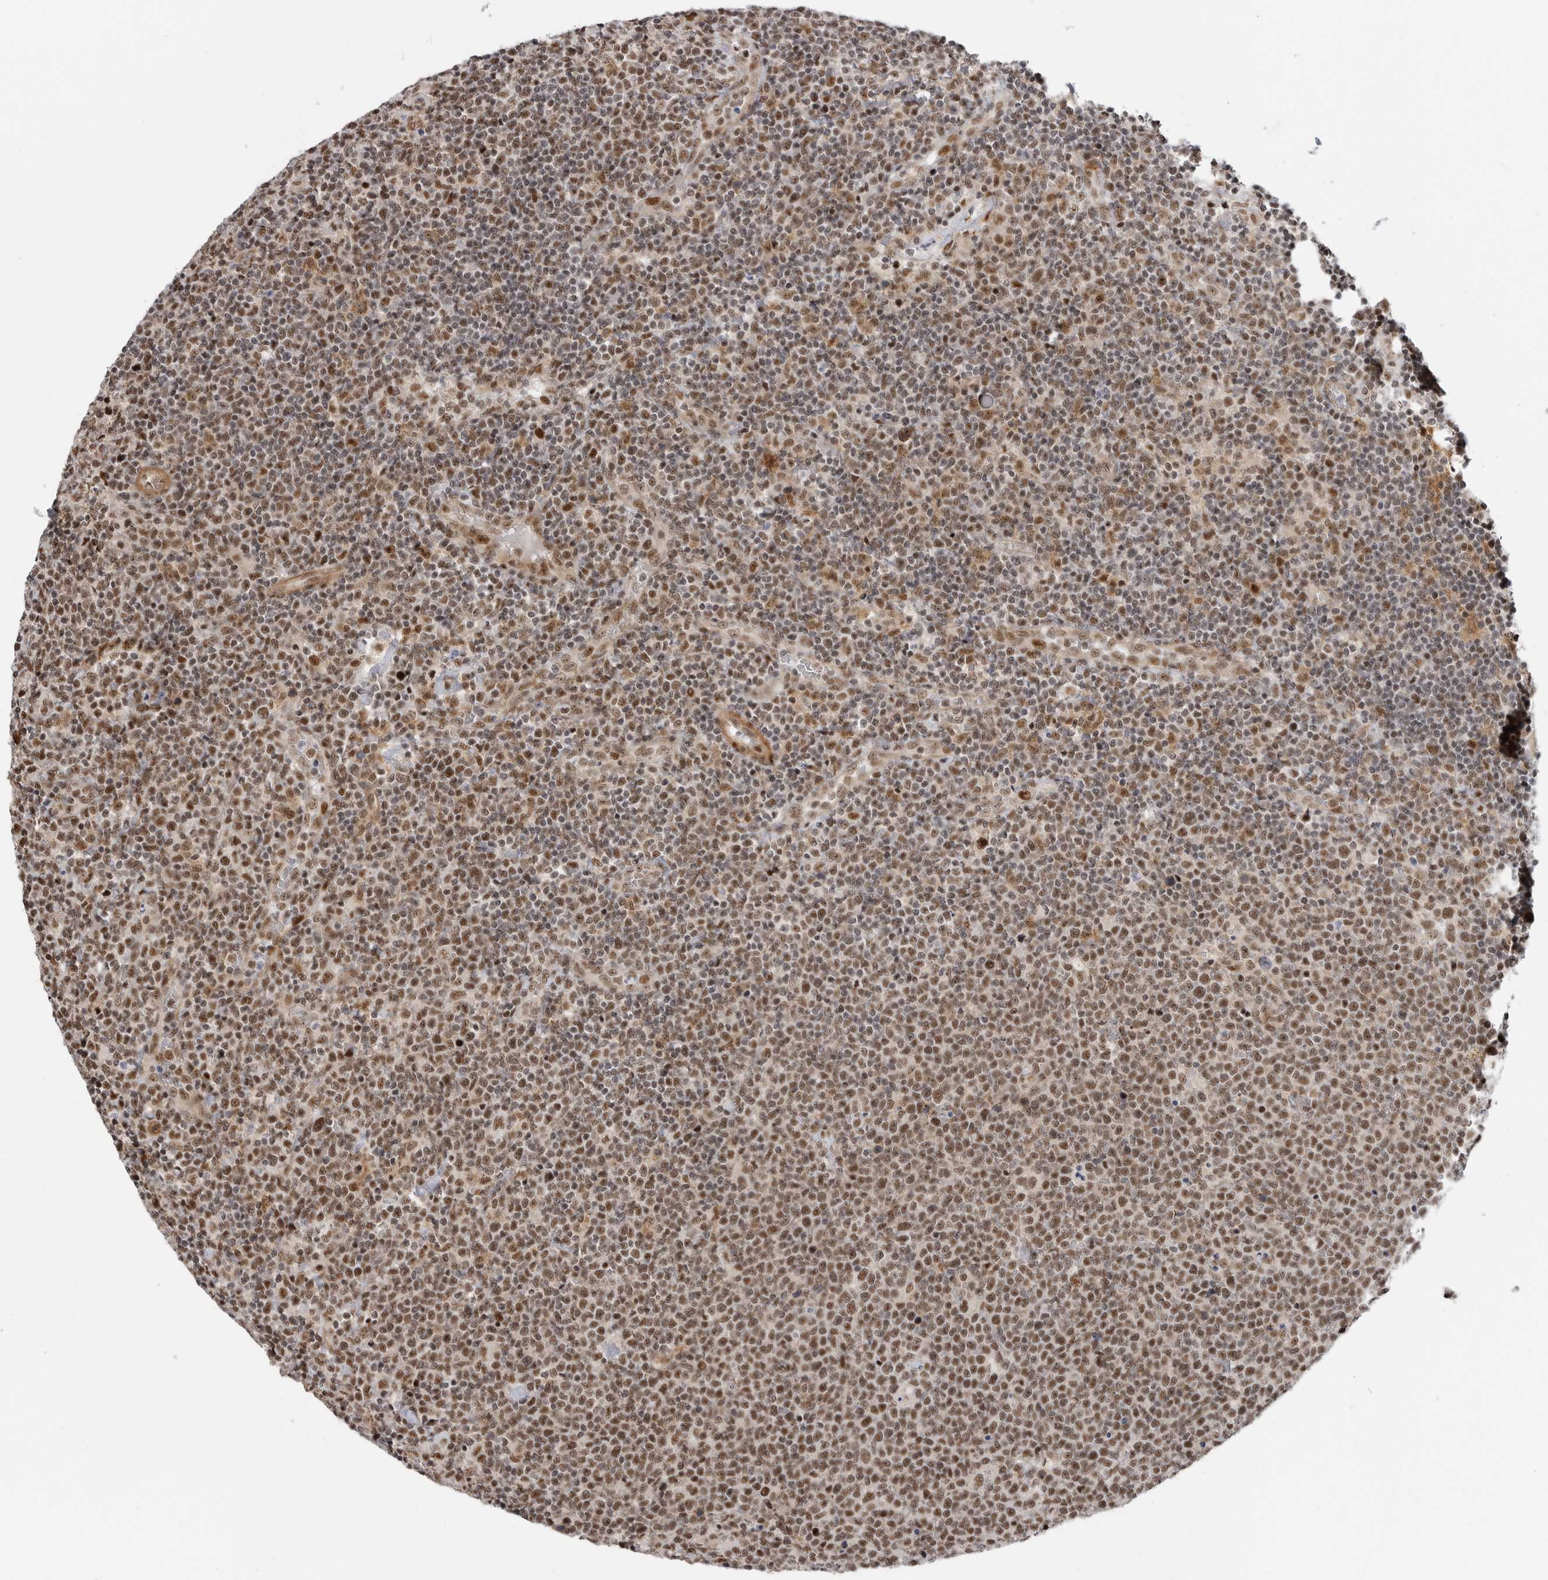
{"staining": {"intensity": "moderate", "quantity": ">75%", "location": "nuclear"}, "tissue": "lymphoma", "cell_type": "Tumor cells", "image_type": "cancer", "snomed": [{"axis": "morphology", "description": "Malignant lymphoma, non-Hodgkin's type, High grade"}, {"axis": "topography", "description": "Lymph node"}], "caption": "Tumor cells exhibit medium levels of moderate nuclear staining in about >75% of cells in human high-grade malignant lymphoma, non-Hodgkin's type.", "gene": "GPATCH2", "patient": {"sex": "male", "age": 61}}